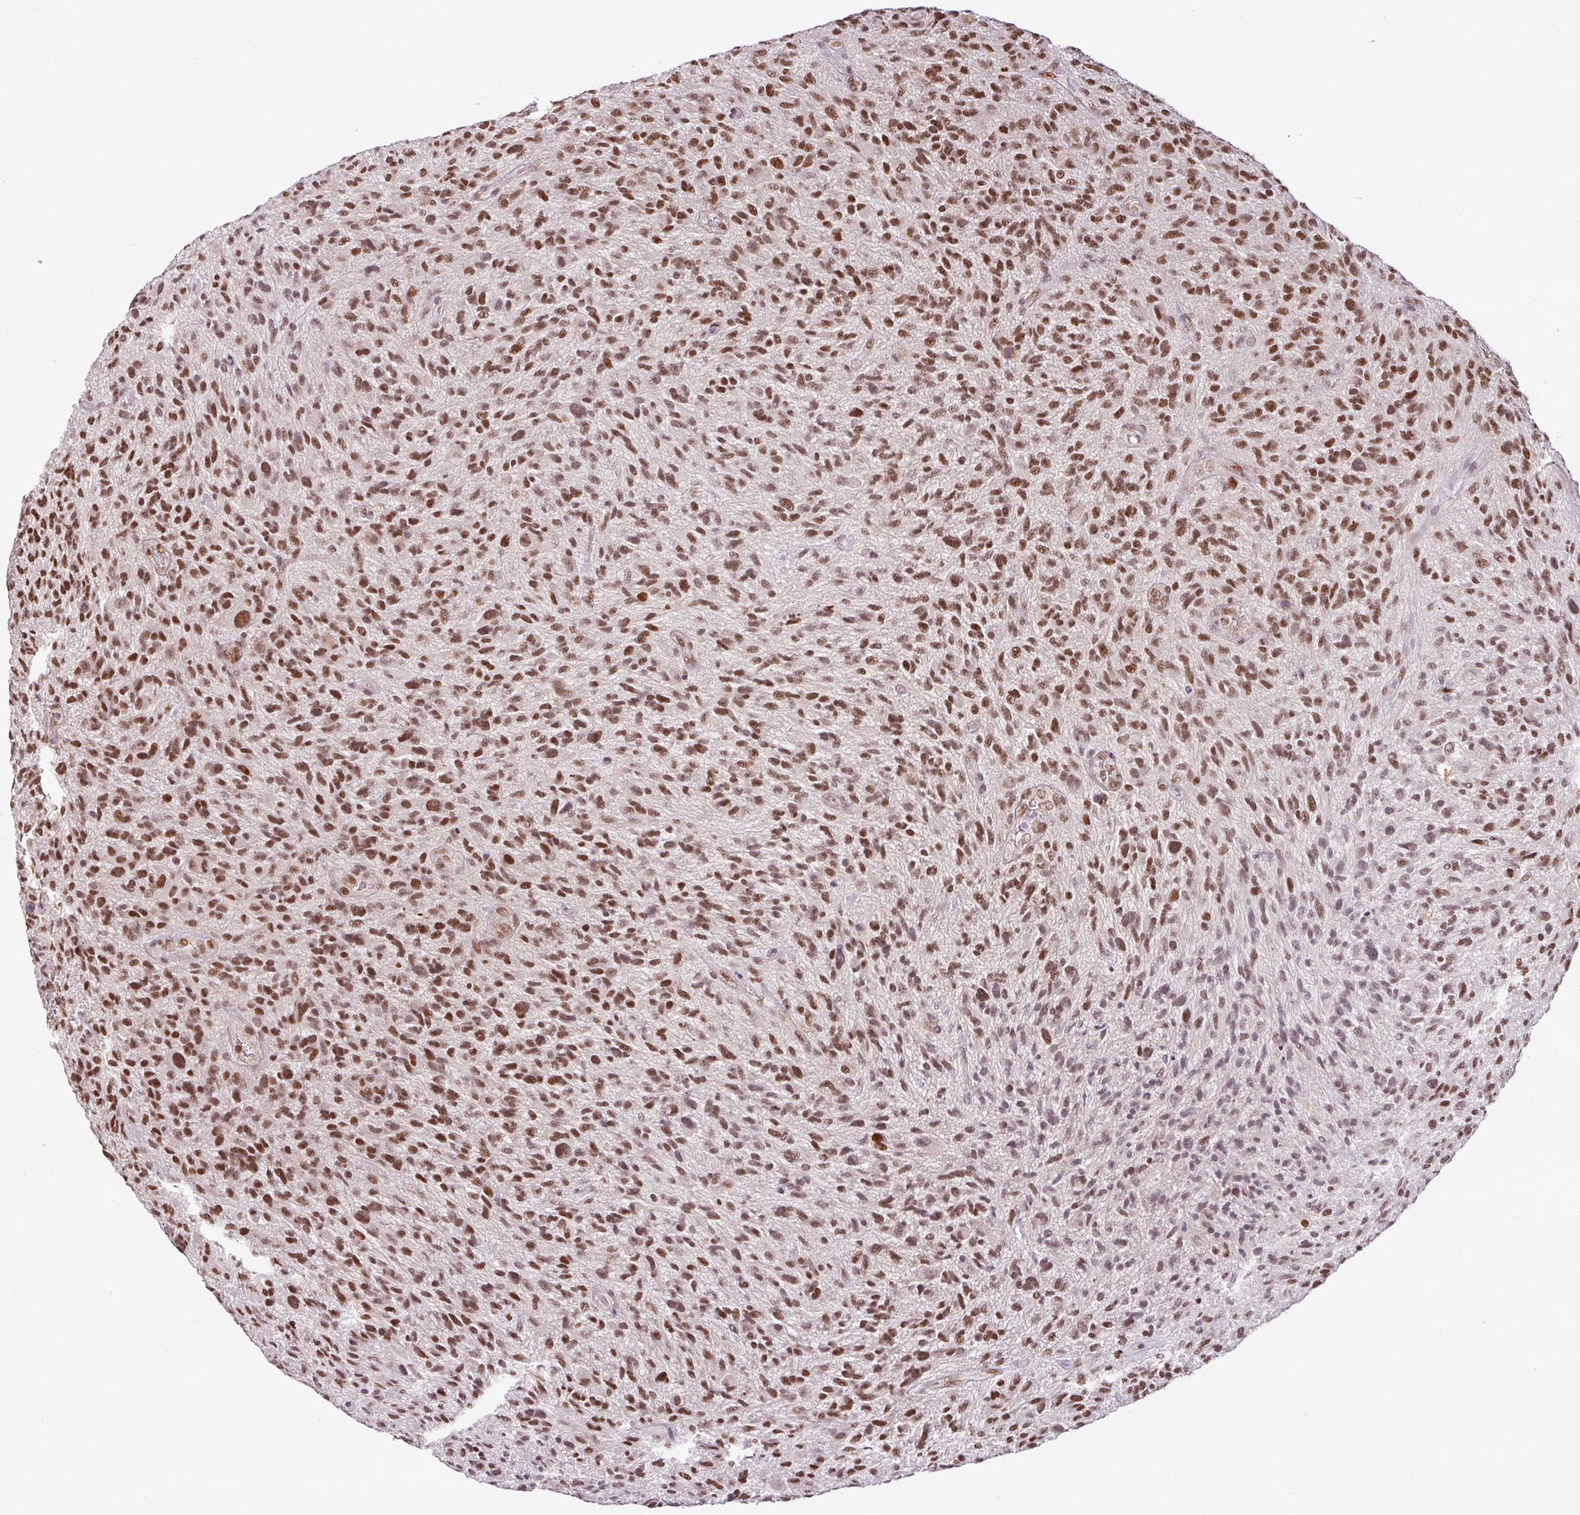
{"staining": {"intensity": "moderate", "quantity": ">75%", "location": "nuclear"}, "tissue": "glioma", "cell_type": "Tumor cells", "image_type": "cancer", "snomed": [{"axis": "morphology", "description": "Glioma, malignant, High grade"}, {"axis": "topography", "description": "Brain"}], "caption": "Glioma stained with DAB immunohistochemistry (IHC) shows medium levels of moderate nuclear staining in approximately >75% of tumor cells. (DAB (3,3'-diaminobenzidine) IHC, brown staining for protein, blue staining for nuclei).", "gene": "PGAP4", "patient": {"sex": "male", "age": 47}}